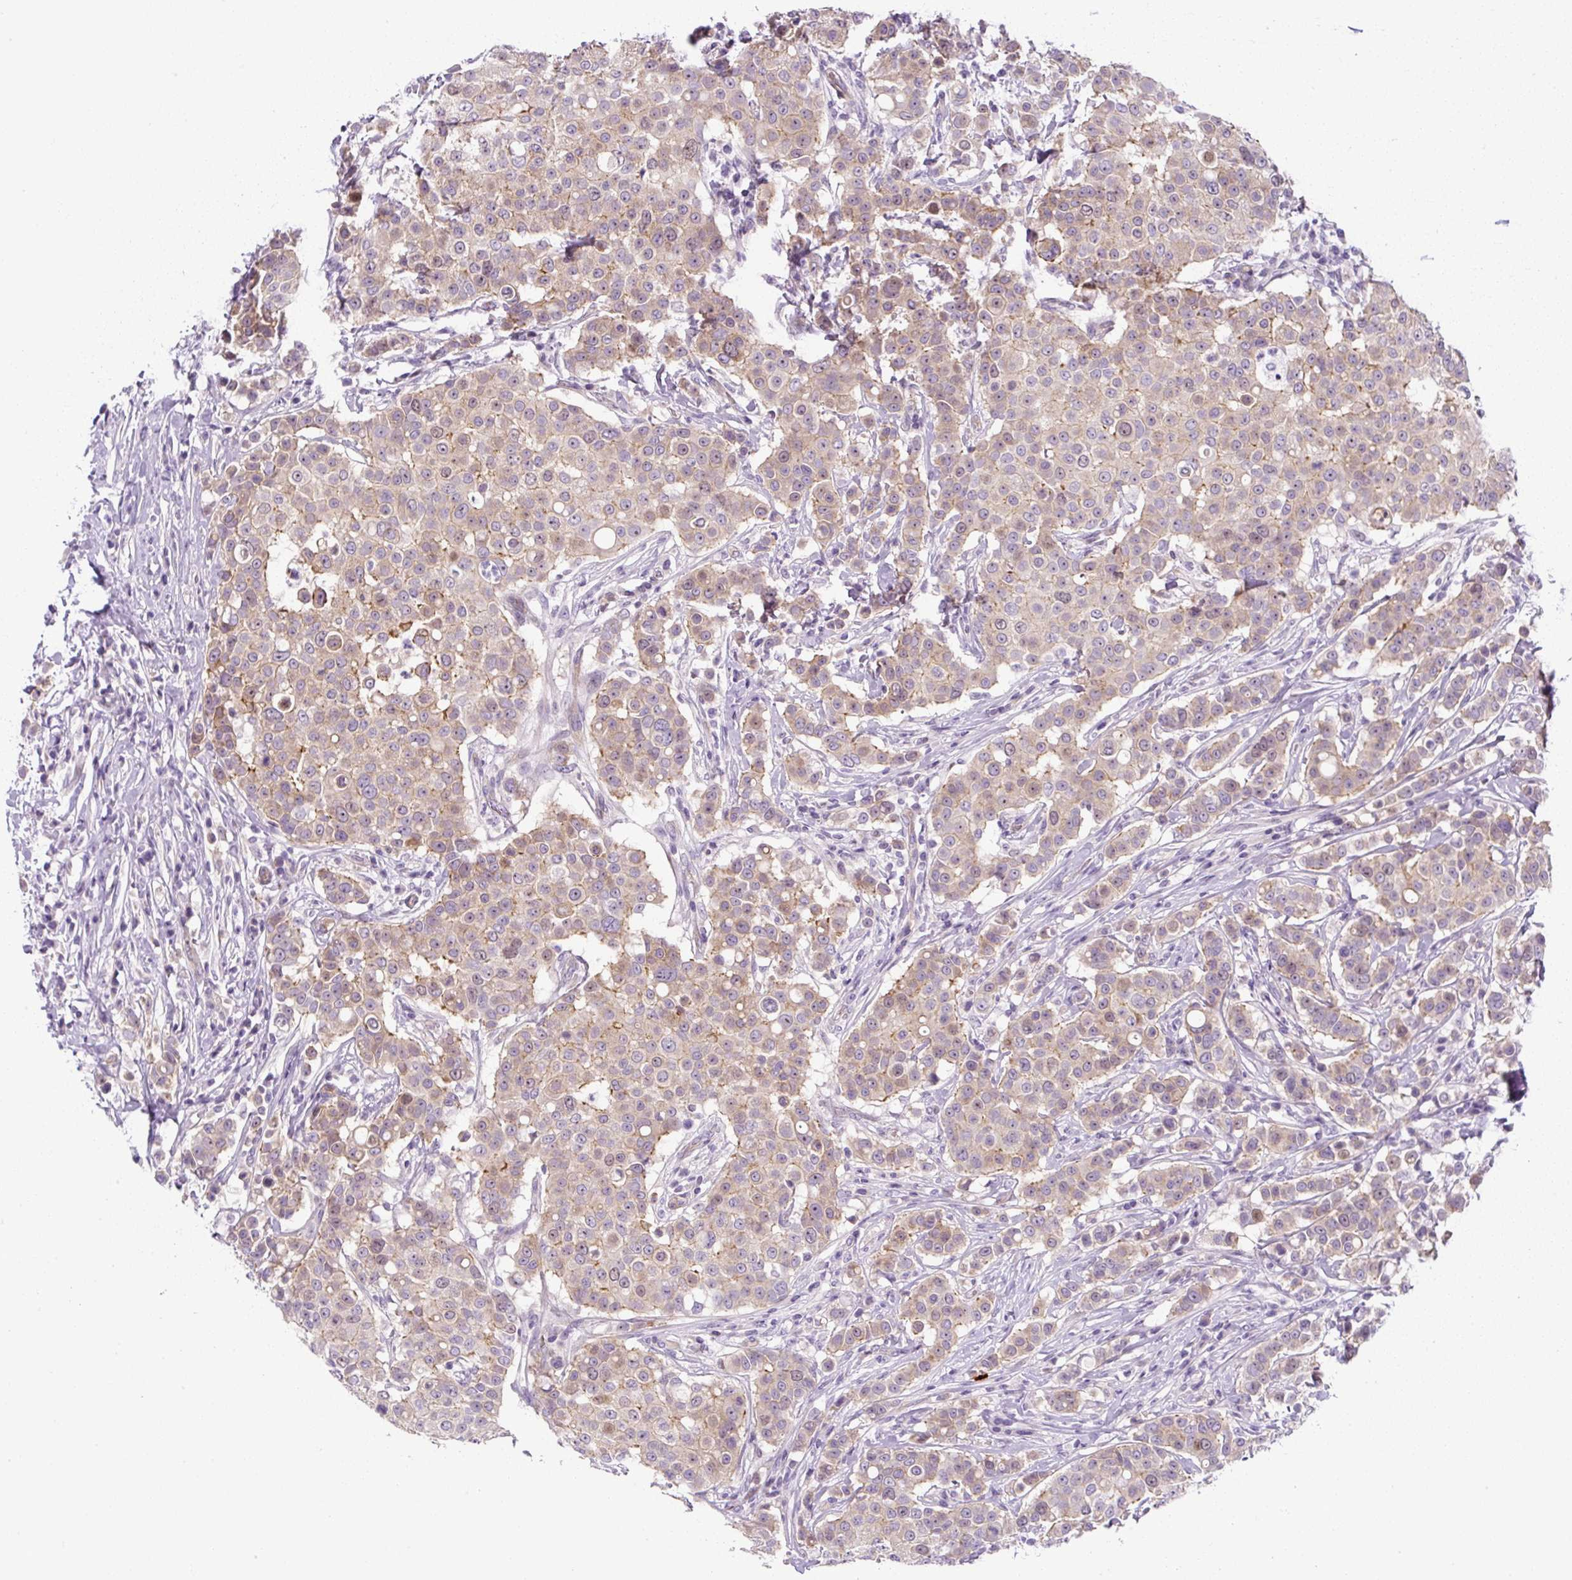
{"staining": {"intensity": "weak", "quantity": ">75%", "location": "cytoplasmic/membranous"}, "tissue": "breast cancer", "cell_type": "Tumor cells", "image_type": "cancer", "snomed": [{"axis": "morphology", "description": "Duct carcinoma"}, {"axis": "topography", "description": "Breast"}], "caption": "The micrograph displays staining of breast cancer, revealing weak cytoplasmic/membranous protein positivity (brown color) within tumor cells. (DAB (3,3'-diaminobenzidine) = brown stain, brightfield microscopy at high magnification).", "gene": "ADAMTS19", "patient": {"sex": "female", "age": 27}}